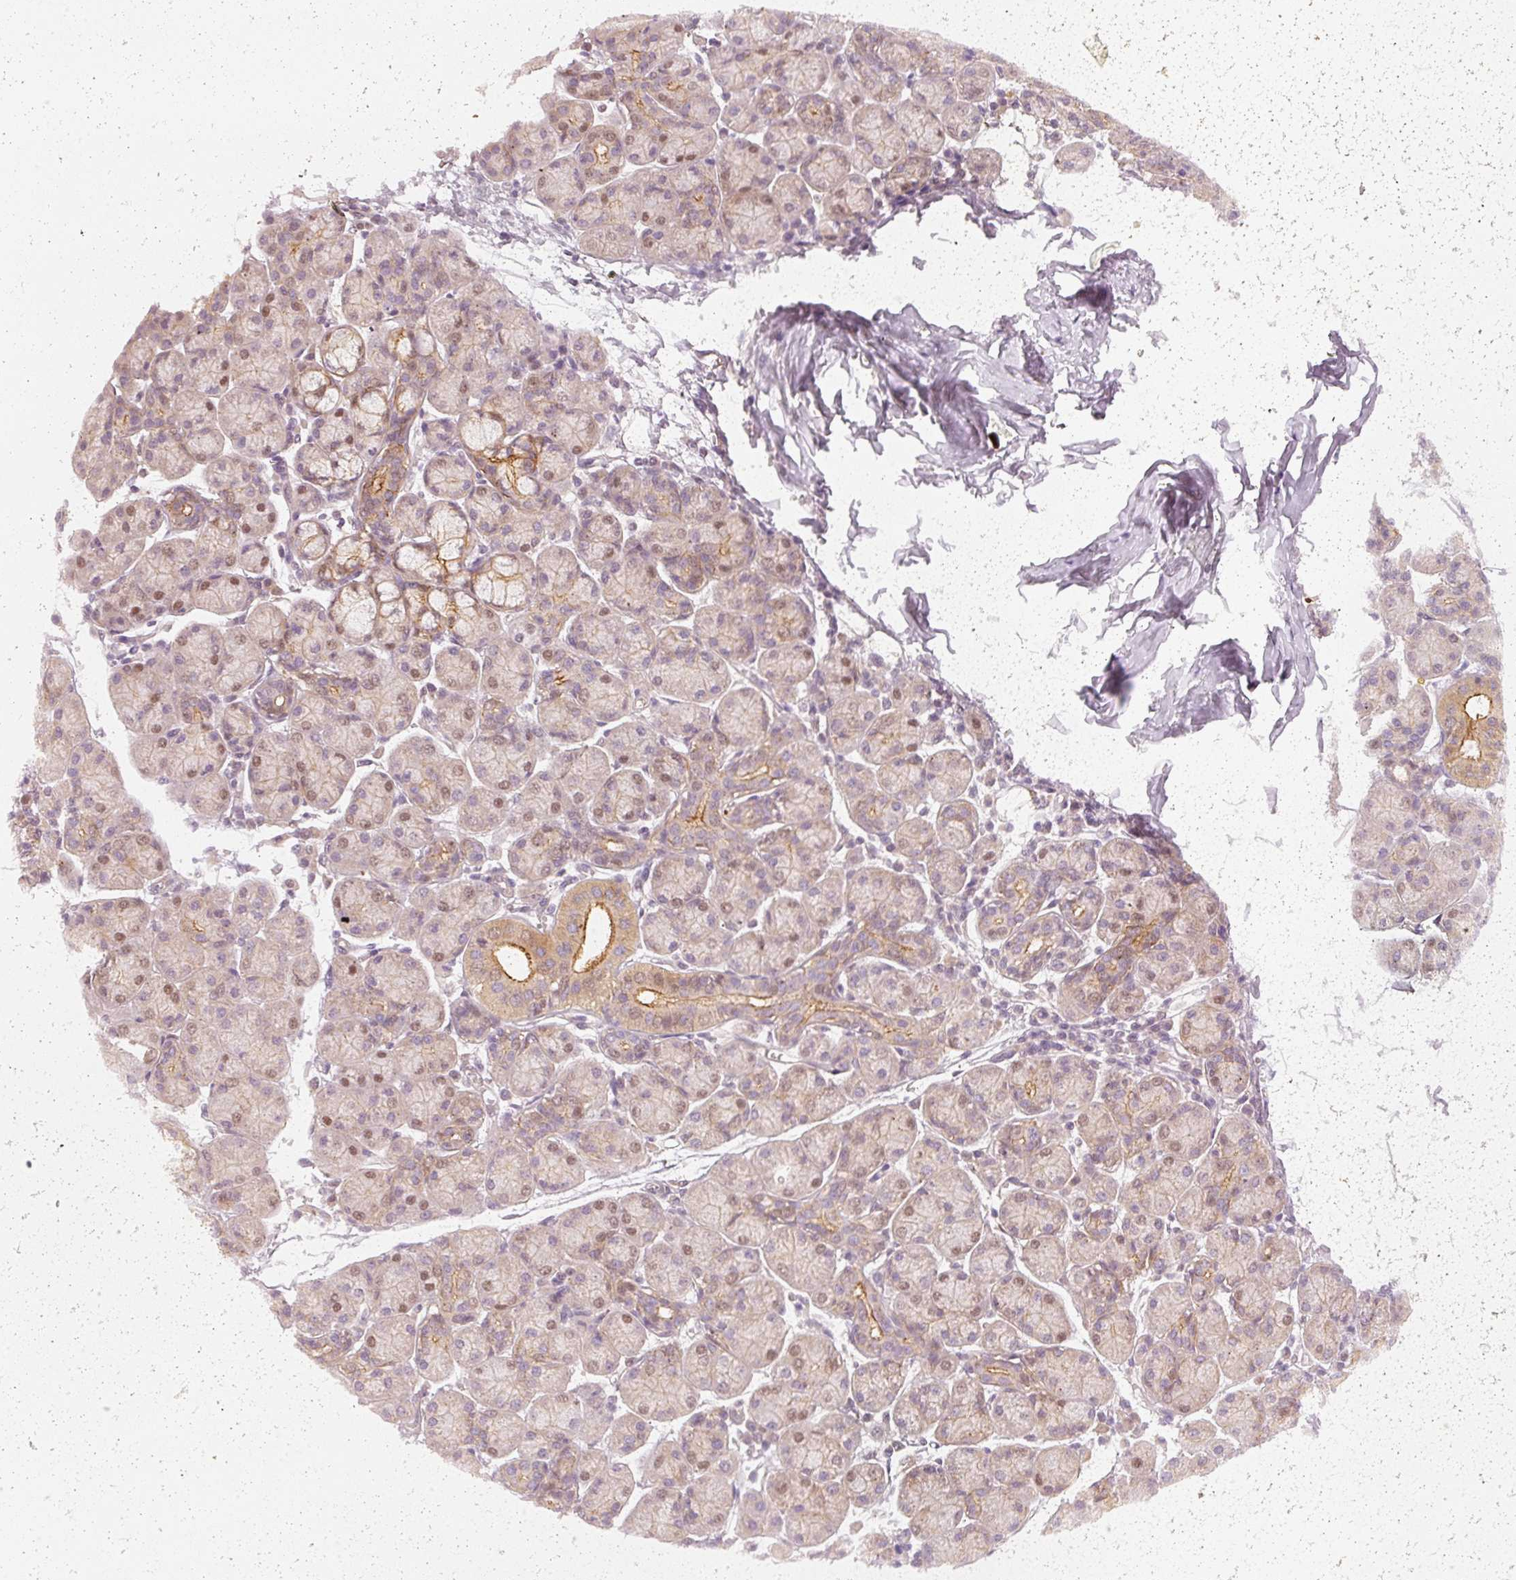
{"staining": {"intensity": "moderate", "quantity": "<25%", "location": "cytoplasmic/membranous,nuclear"}, "tissue": "salivary gland", "cell_type": "Glandular cells", "image_type": "normal", "snomed": [{"axis": "morphology", "description": "Normal tissue, NOS"}, {"axis": "morphology", "description": "Inflammation, NOS"}, {"axis": "topography", "description": "Lymph node"}, {"axis": "topography", "description": "Salivary gland"}], "caption": "Immunohistochemistry photomicrograph of benign salivary gland: salivary gland stained using immunohistochemistry (IHC) shows low levels of moderate protein expression localized specifically in the cytoplasmic/membranous,nuclear of glandular cells, appearing as a cytoplasmic/membranous,nuclear brown color.", "gene": "DAPP1", "patient": {"sex": "male", "age": 3}}